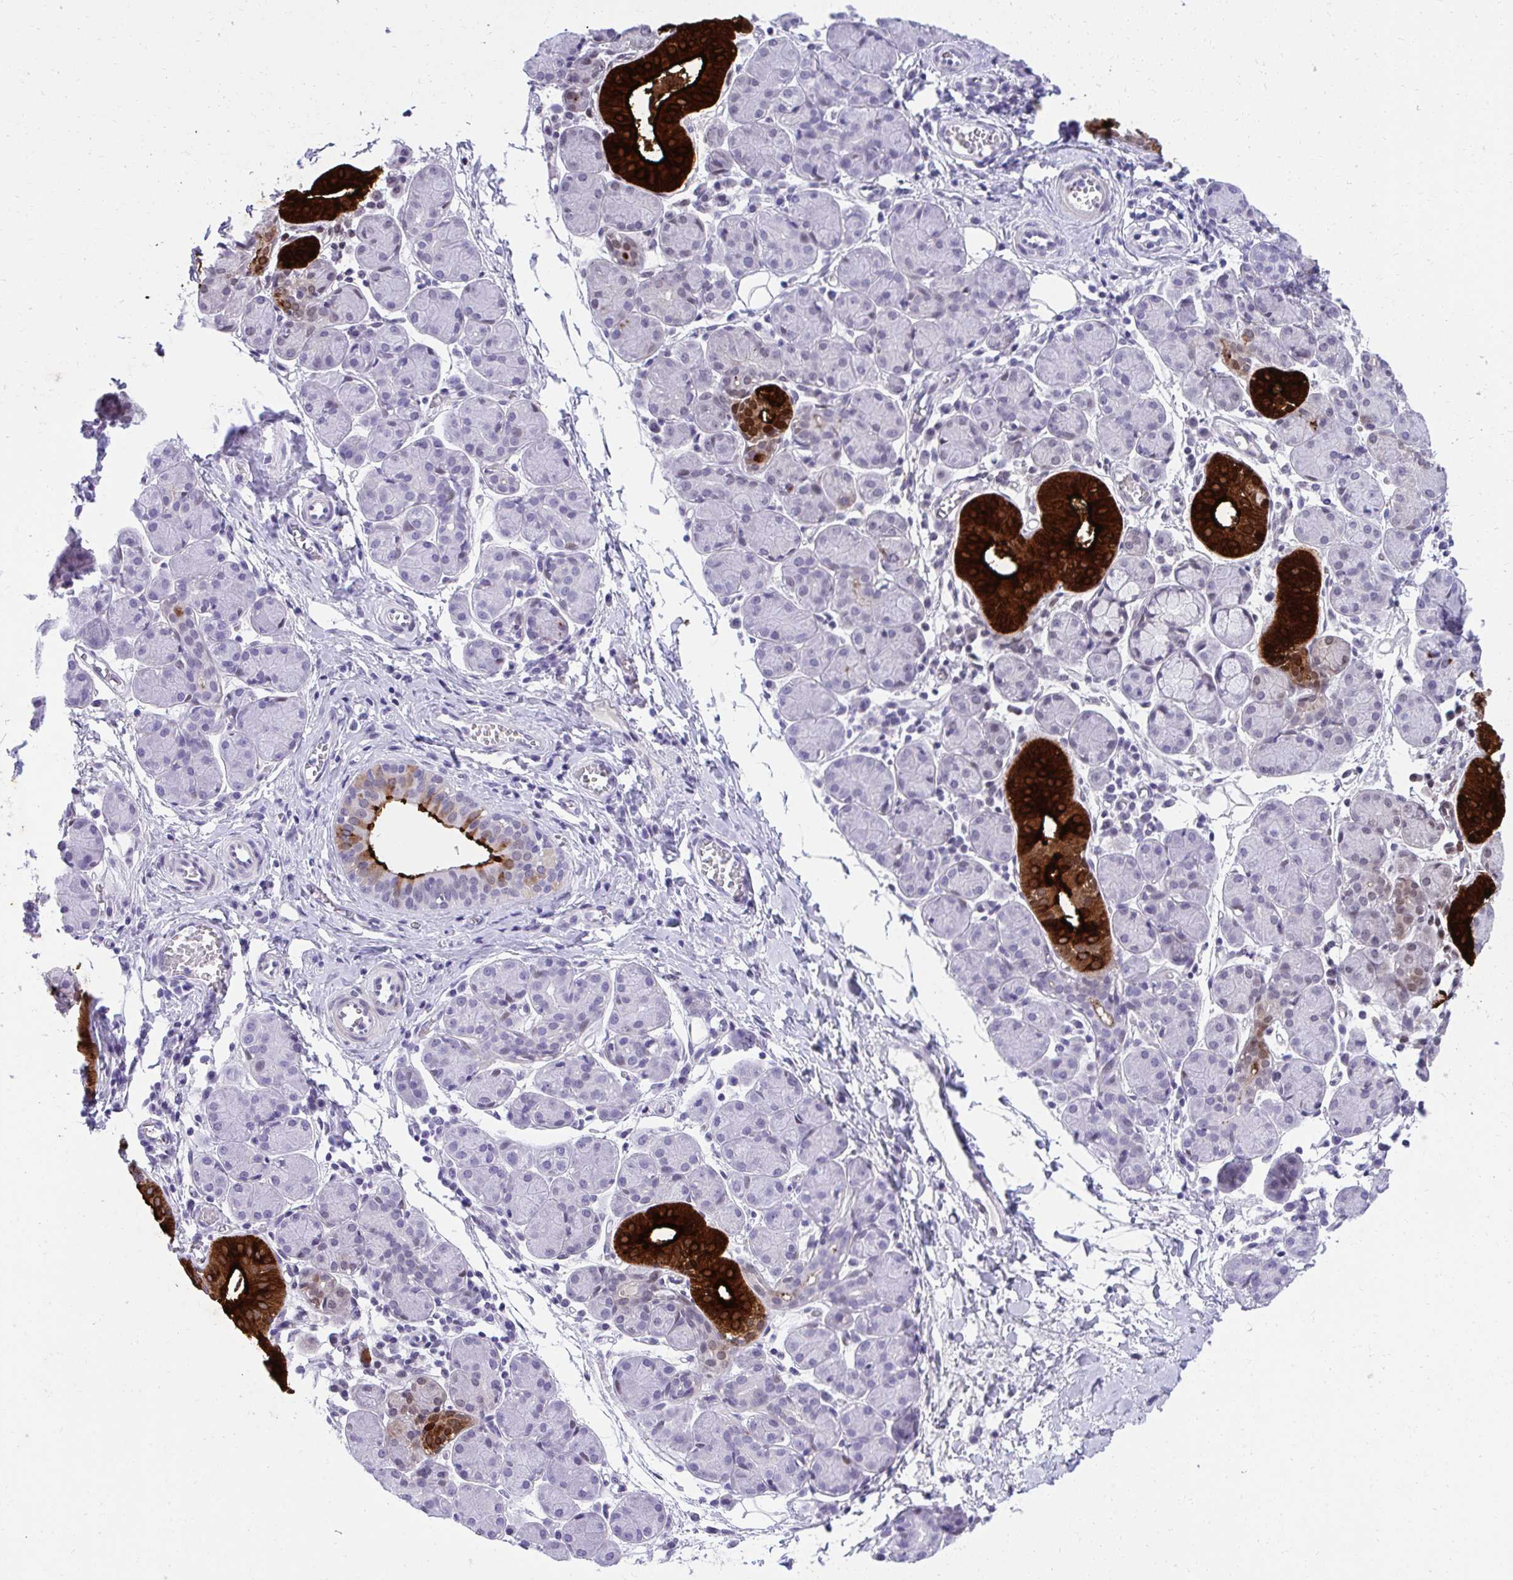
{"staining": {"intensity": "strong", "quantity": "<25%", "location": "cytoplasmic/membranous"}, "tissue": "salivary gland", "cell_type": "Glandular cells", "image_type": "normal", "snomed": [{"axis": "morphology", "description": "Normal tissue, NOS"}, {"axis": "morphology", "description": "Inflammation, NOS"}, {"axis": "topography", "description": "Lymph node"}, {"axis": "topography", "description": "Salivary gland"}], "caption": "Glandular cells reveal strong cytoplasmic/membranous positivity in approximately <25% of cells in unremarkable salivary gland.", "gene": "KLK1", "patient": {"sex": "male", "age": 3}}